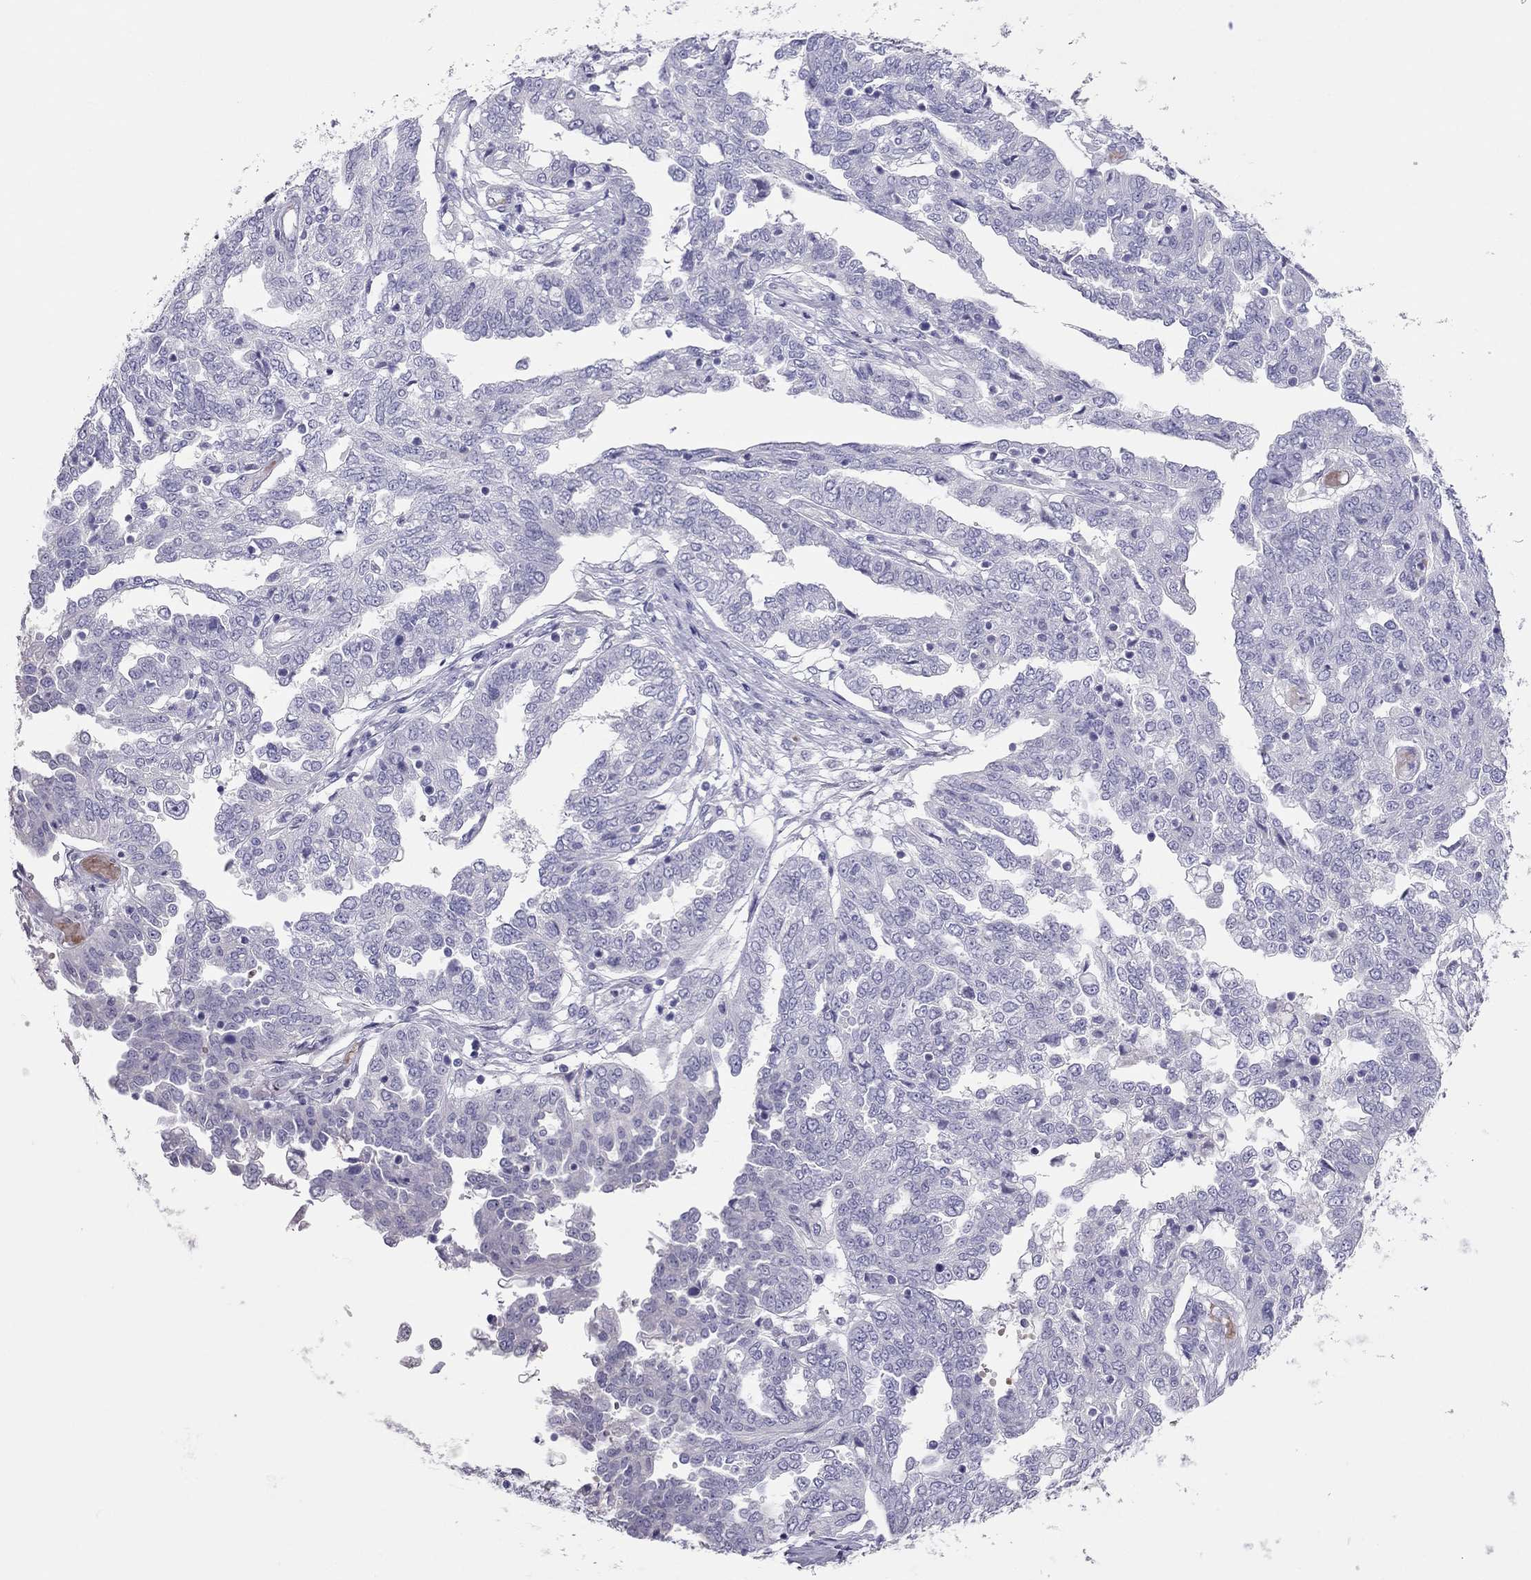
{"staining": {"intensity": "negative", "quantity": "none", "location": "none"}, "tissue": "ovarian cancer", "cell_type": "Tumor cells", "image_type": "cancer", "snomed": [{"axis": "morphology", "description": "Cystadenocarcinoma, serous, NOS"}, {"axis": "topography", "description": "Ovary"}], "caption": "Immunohistochemical staining of human serous cystadenocarcinoma (ovarian) displays no significant positivity in tumor cells.", "gene": "TSHB", "patient": {"sex": "female", "age": 67}}